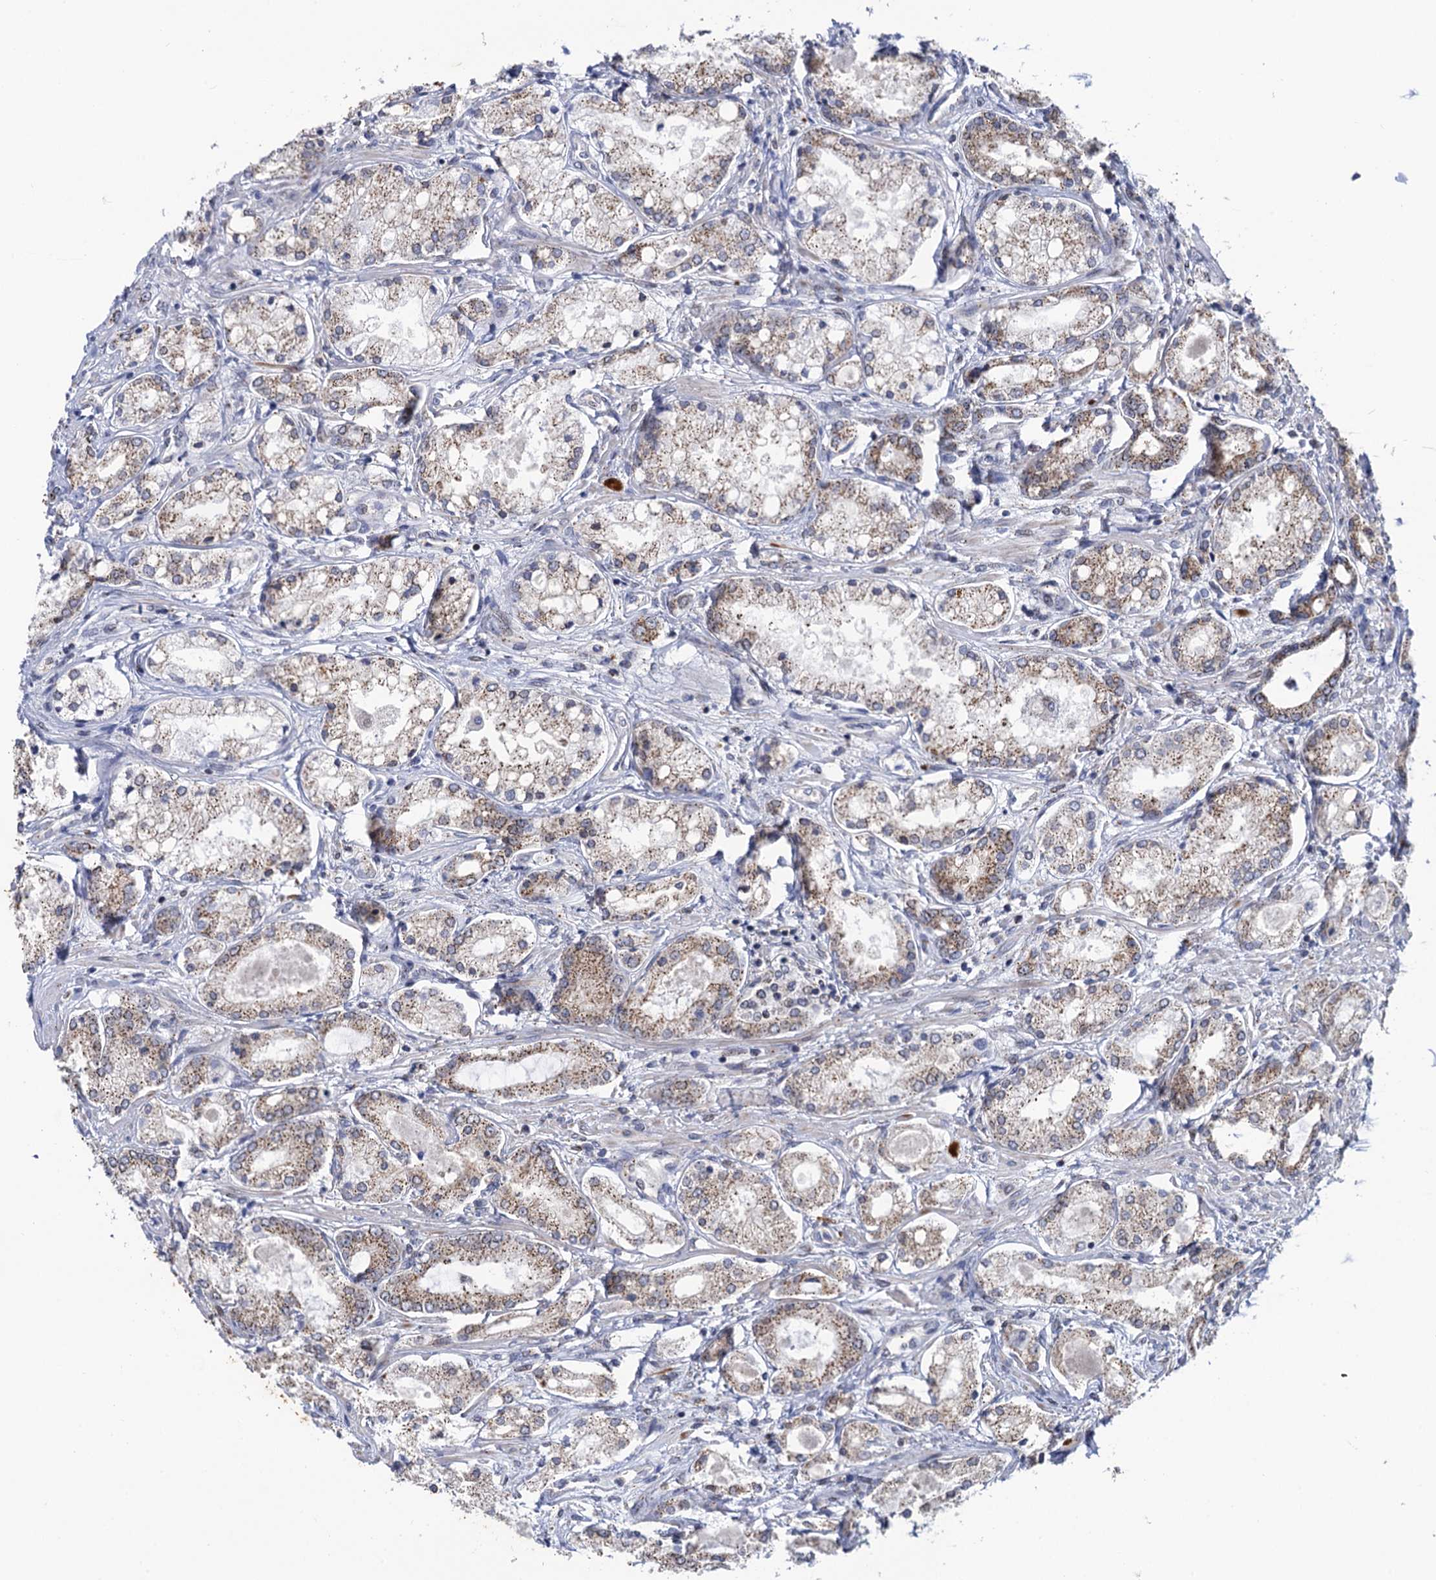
{"staining": {"intensity": "moderate", "quantity": ">75%", "location": "cytoplasmic/membranous"}, "tissue": "prostate cancer", "cell_type": "Tumor cells", "image_type": "cancer", "snomed": [{"axis": "morphology", "description": "Adenocarcinoma, Low grade"}, {"axis": "topography", "description": "Prostate"}], "caption": "Prostate low-grade adenocarcinoma stained for a protein shows moderate cytoplasmic/membranous positivity in tumor cells.", "gene": "THAP2", "patient": {"sex": "male", "age": 68}}